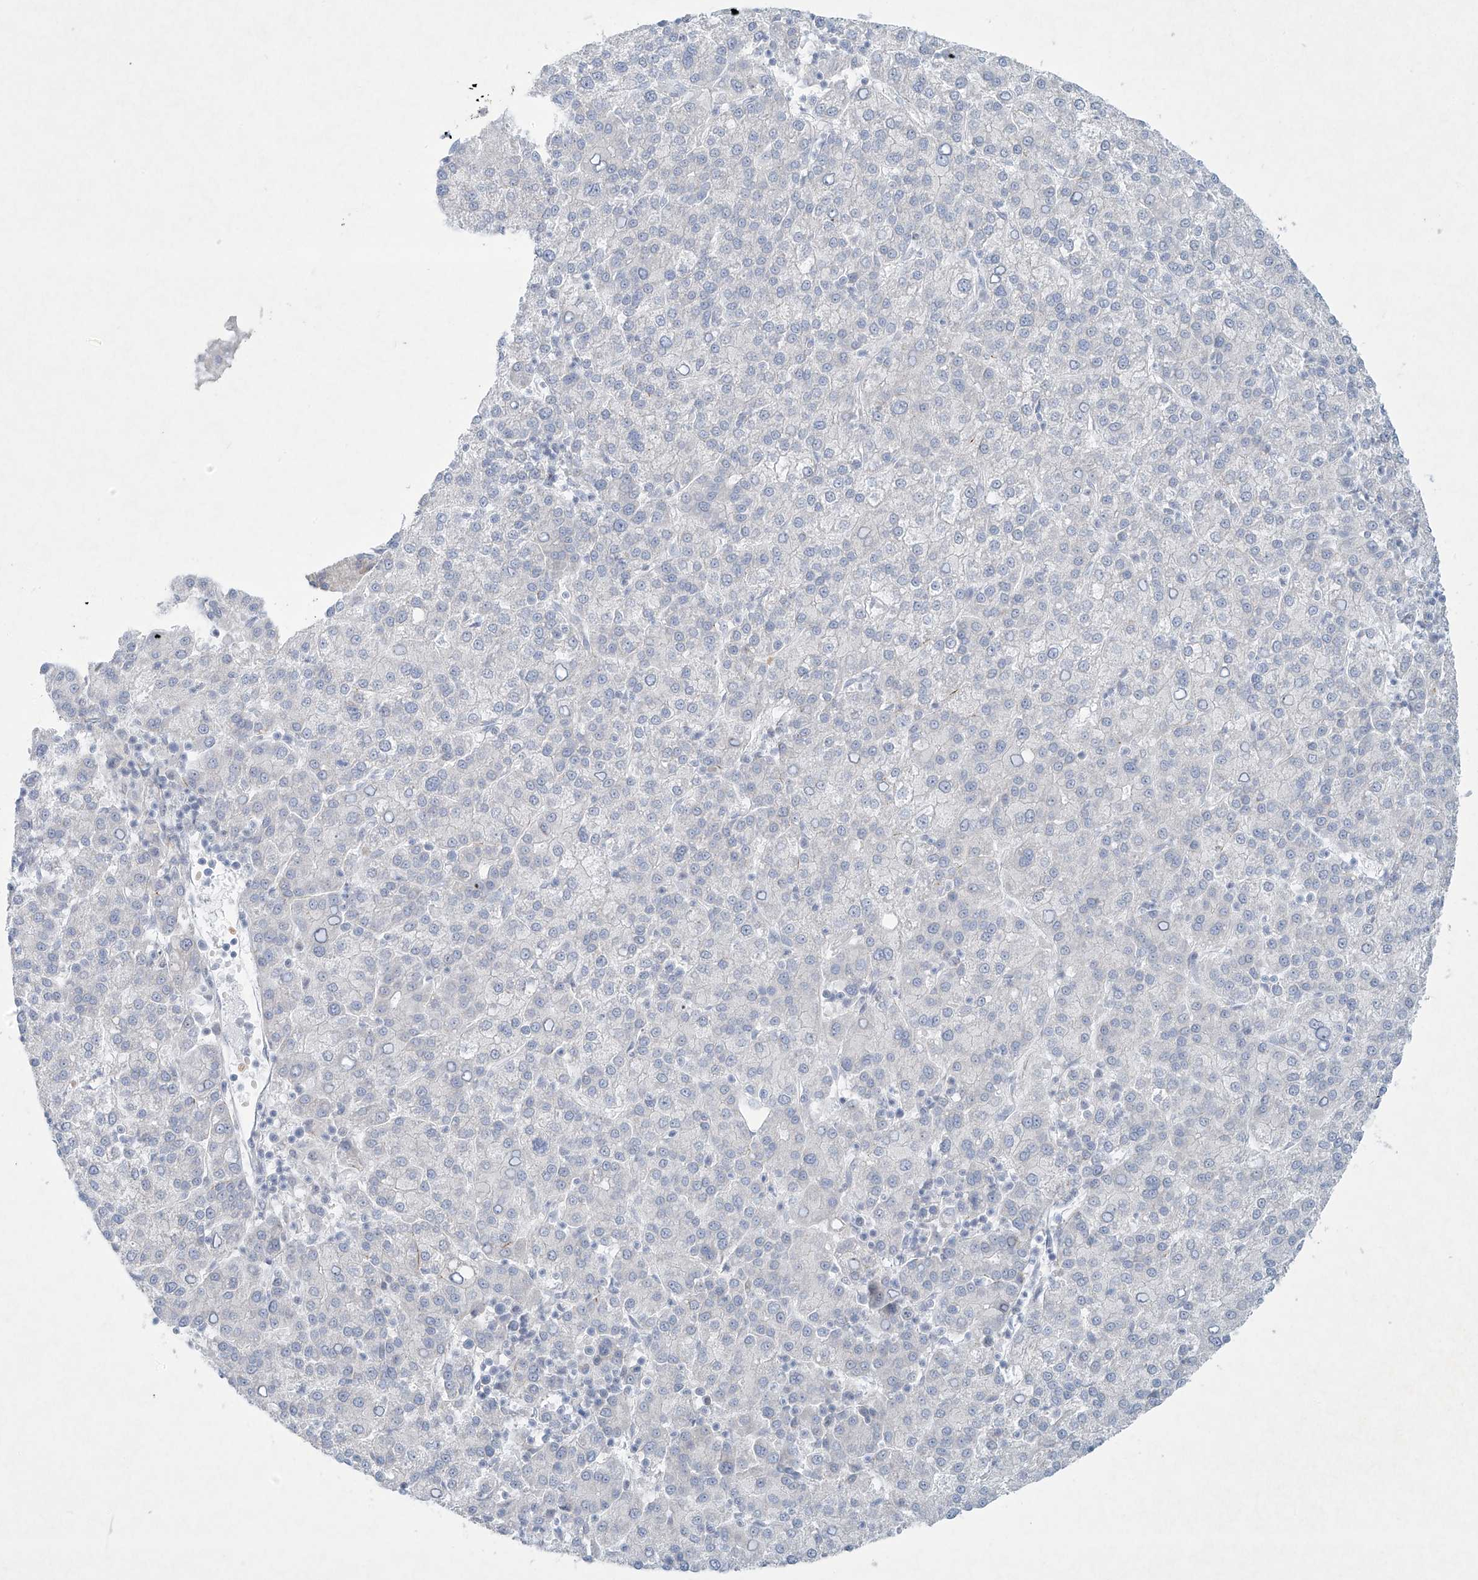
{"staining": {"intensity": "negative", "quantity": "none", "location": "none"}, "tissue": "liver cancer", "cell_type": "Tumor cells", "image_type": "cancer", "snomed": [{"axis": "morphology", "description": "Carcinoma, Hepatocellular, NOS"}, {"axis": "topography", "description": "Liver"}], "caption": "Tumor cells show no significant protein staining in liver cancer. (Immunohistochemistry, brightfield microscopy, high magnification).", "gene": "PAX6", "patient": {"sex": "female", "age": 58}}